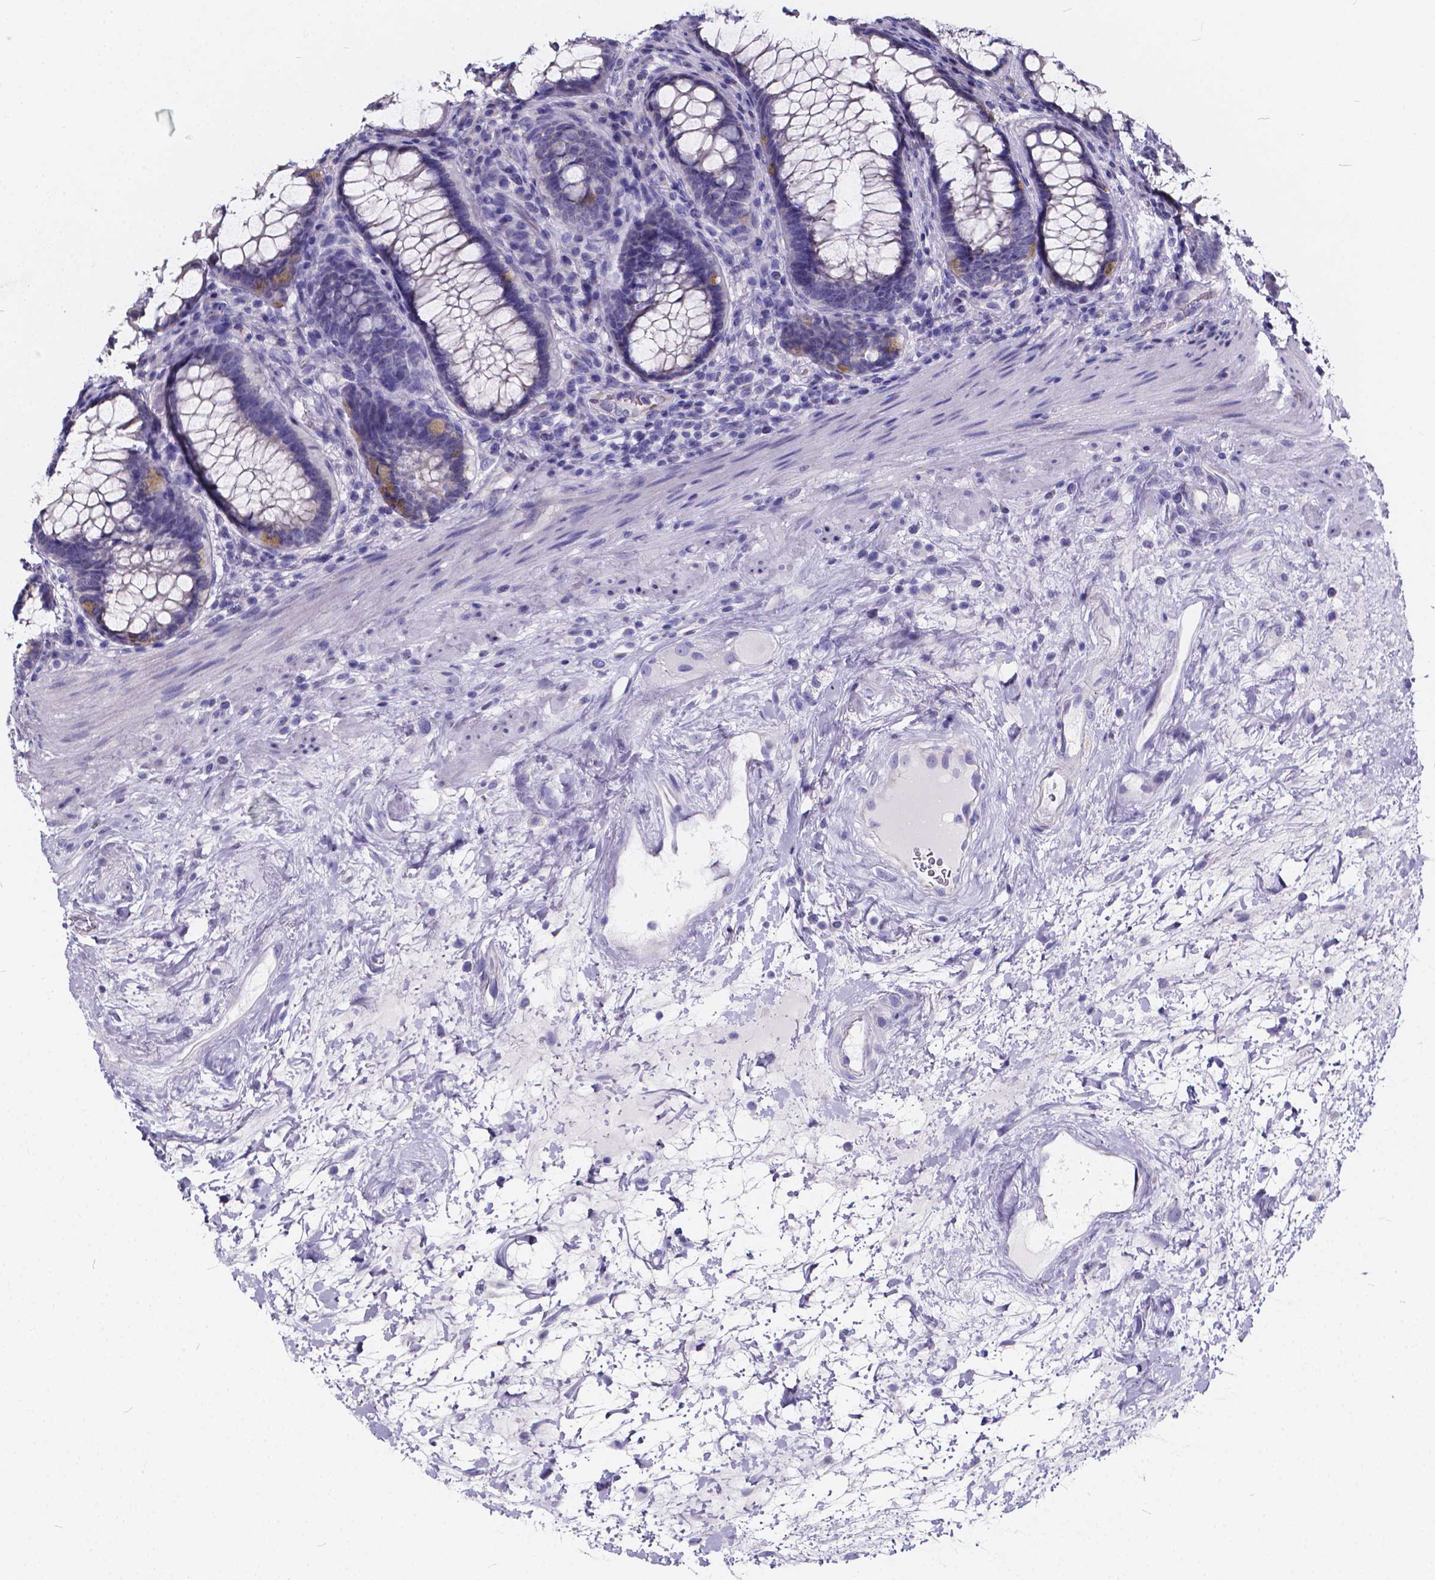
{"staining": {"intensity": "negative", "quantity": "none", "location": "none"}, "tissue": "rectum", "cell_type": "Glandular cells", "image_type": "normal", "snomed": [{"axis": "morphology", "description": "Normal tissue, NOS"}, {"axis": "topography", "description": "Rectum"}], "caption": "The image shows no staining of glandular cells in normal rectum. Nuclei are stained in blue.", "gene": "SPEF2", "patient": {"sex": "male", "age": 72}}